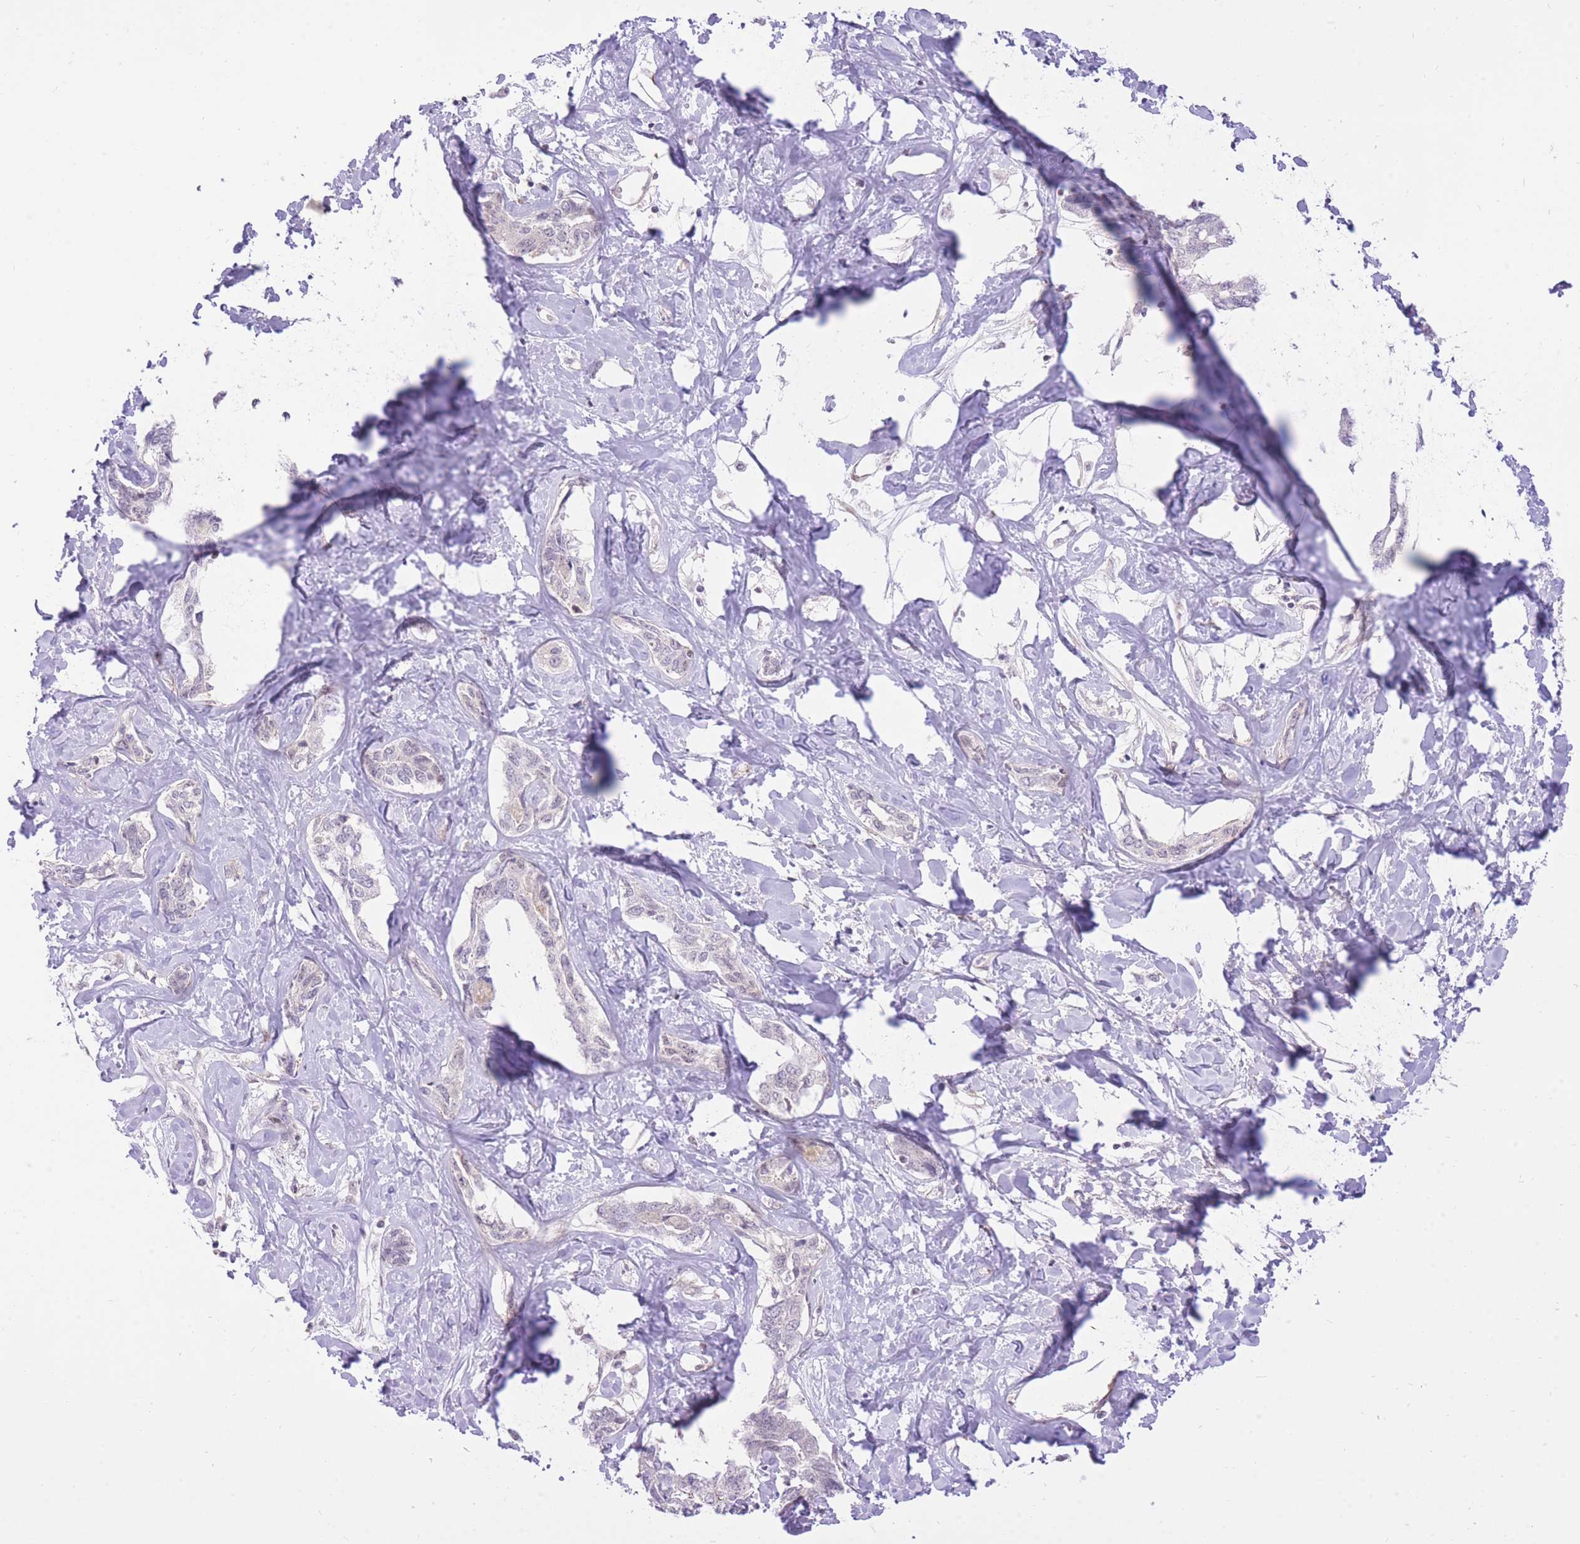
{"staining": {"intensity": "negative", "quantity": "none", "location": "none"}, "tissue": "liver cancer", "cell_type": "Tumor cells", "image_type": "cancer", "snomed": [{"axis": "morphology", "description": "Cholangiocarcinoma"}, {"axis": "topography", "description": "Liver"}], "caption": "A photomicrograph of human liver cholangiocarcinoma is negative for staining in tumor cells.", "gene": "ELL", "patient": {"sex": "male", "age": 59}}